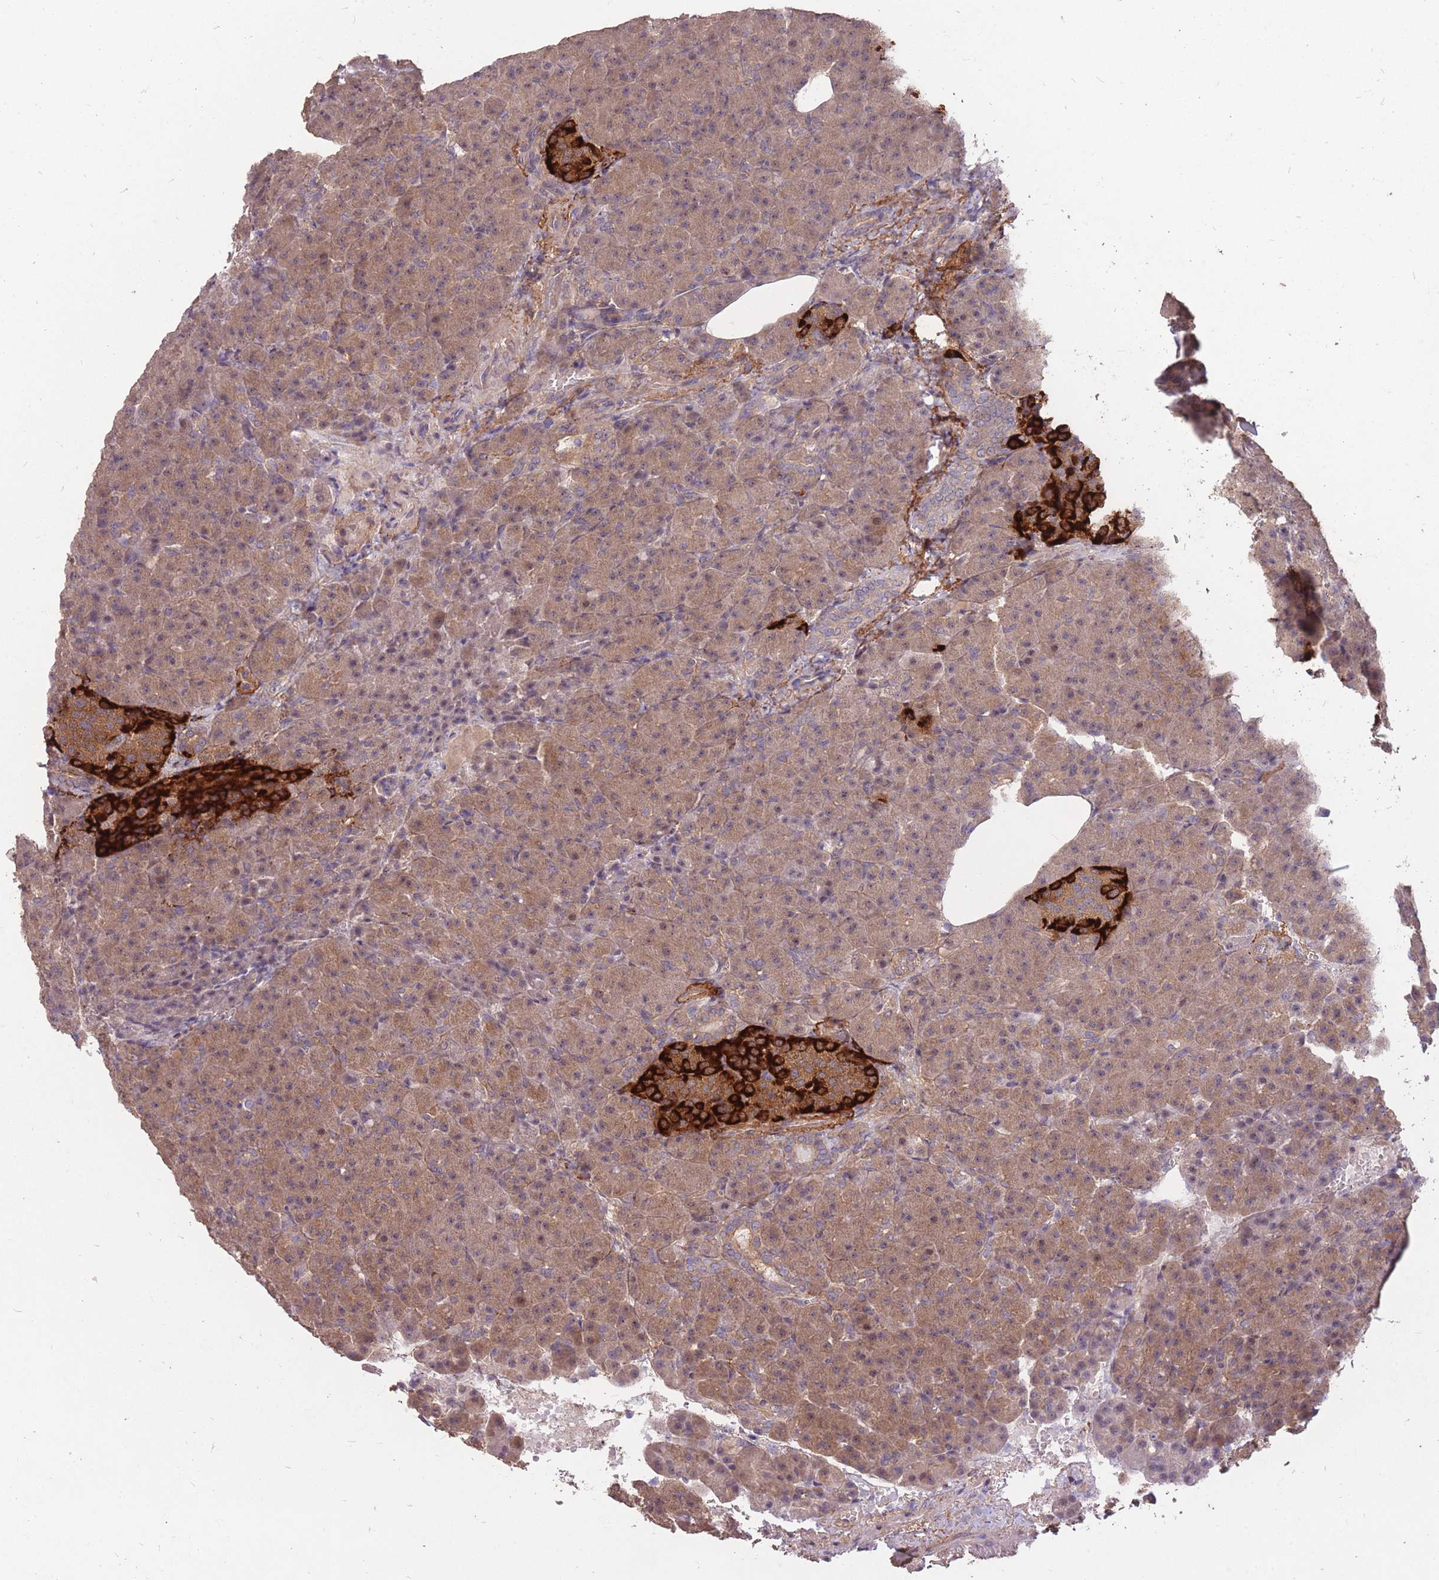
{"staining": {"intensity": "moderate", "quantity": ">75%", "location": "cytoplasmic/membranous"}, "tissue": "pancreas", "cell_type": "Exocrine glandular cells", "image_type": "normal", "snomed": [{"axis": "morphology", "description": "Normal tissue, NOS"}, {"axis": "topography", "description": "Pancreas"}], "caption": "This photomicrograph reveals normal pancreas stained with IHC to label a protein in brown. The cytoplasmic/membranous of exocrine glandular cells show moderate positivity for the protein. Nuclei are counter-stained blue.", "gene": "DYNC1LI2", "patient": {"sex": "female", "age": 74}}